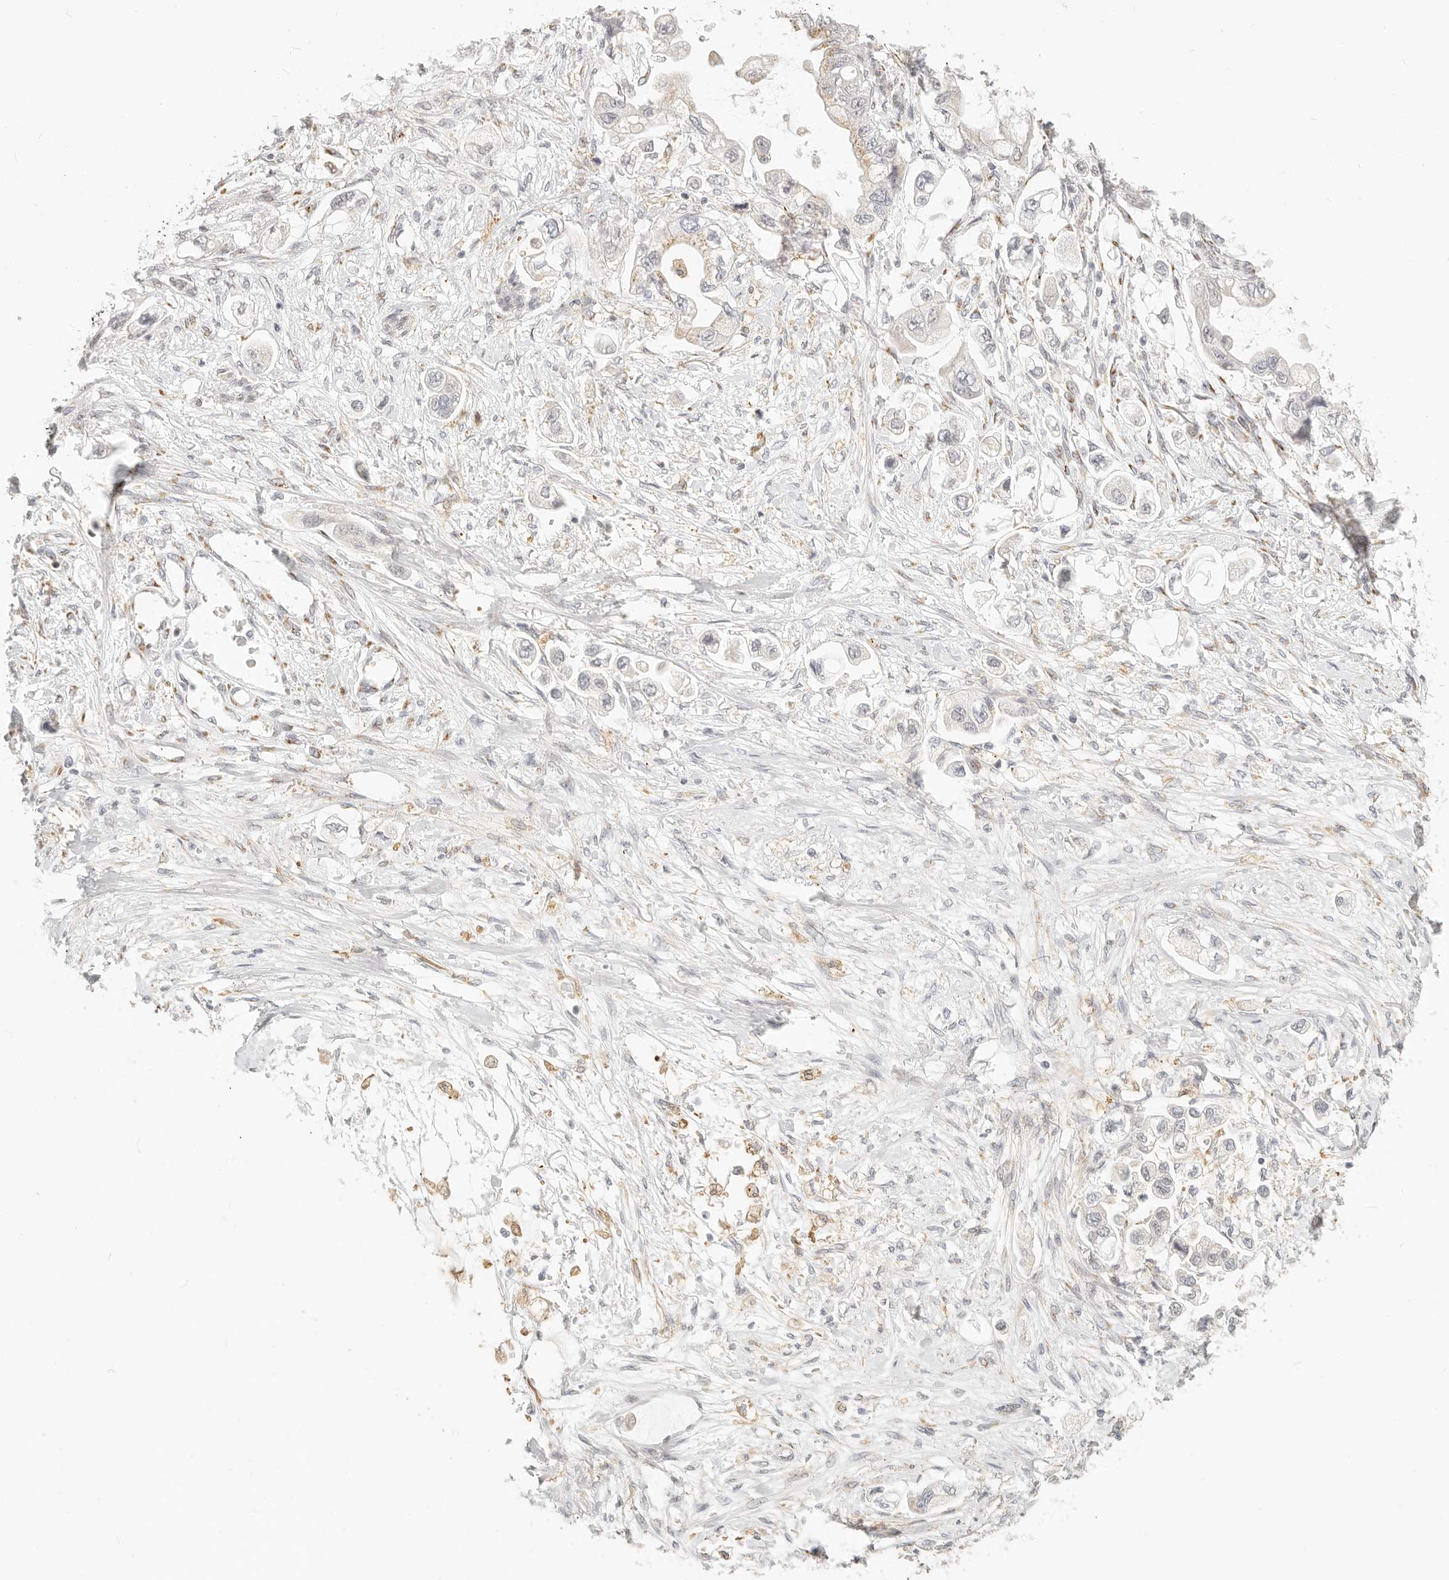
{"staining": {"intensity": "moderate", "quantity": "<25%", "location": "cytoplasmic/membranous"}, "tissue": "stomach cancer", "cell_type": "Tumor cells", "image_type": "cancer", "snomed": [{"axis": "morphology", "description": "Adenocarcinoma, NOS"}, {"axis": "topography", "description": "Stomach"}], "caption": "Adenocarcinoma (stomach) stained for a protein shows moderate cytoplasmic/membranous positivity in tumor cells.", "gene": "FAM20B", "patient": {"sex": "male", "age": 62}}